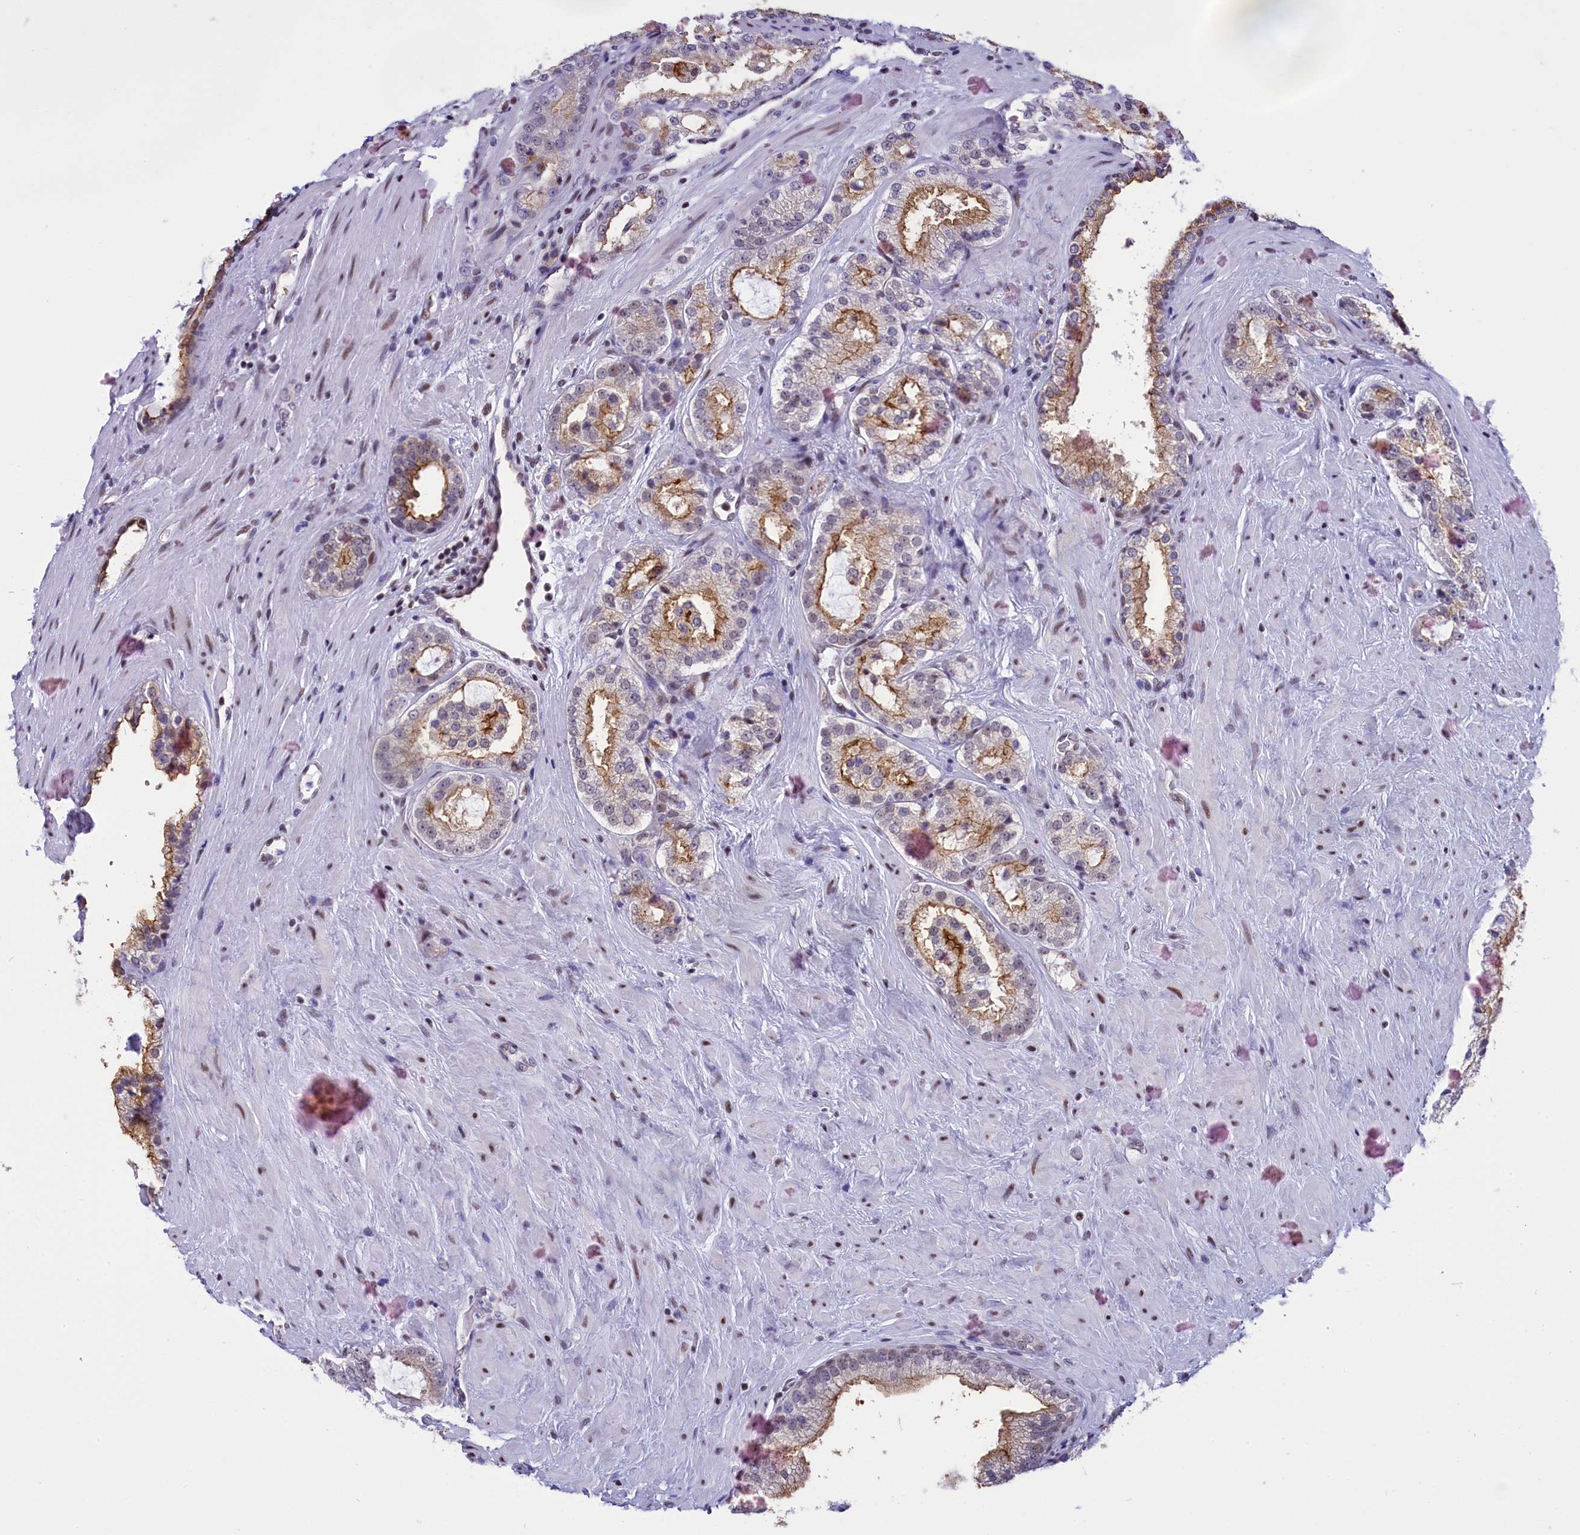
{"staining": {"intensity": "moderate", "quantity": "25%-75%", "location": "cytoplasmic/membranous"}, "tissue": "prostate cancer", "cell_type": "Tumor cells", "image_type": "cancer", "snomed": [{"axis": "morphology", "description": "Adenocarcinoma, High grade"}, {"axis": "topography", "description": "Prostate"}], "caption": "Immunohistochemistry staining of prostate cancer (high-grade adenocarcinoma), which demonstrates medium levels of moderate cytoplasmic/membranous expression in about 25%-75% of tumor cells indicating moderate cytoplasmic/membranous protein positivity. The staining was performed using DAB (brown) for protein detection and nuclei were counterstained in hematoxylin (blue).", "gene": "SPIRE2", "patient": {"sex": "male", "age": 73}}